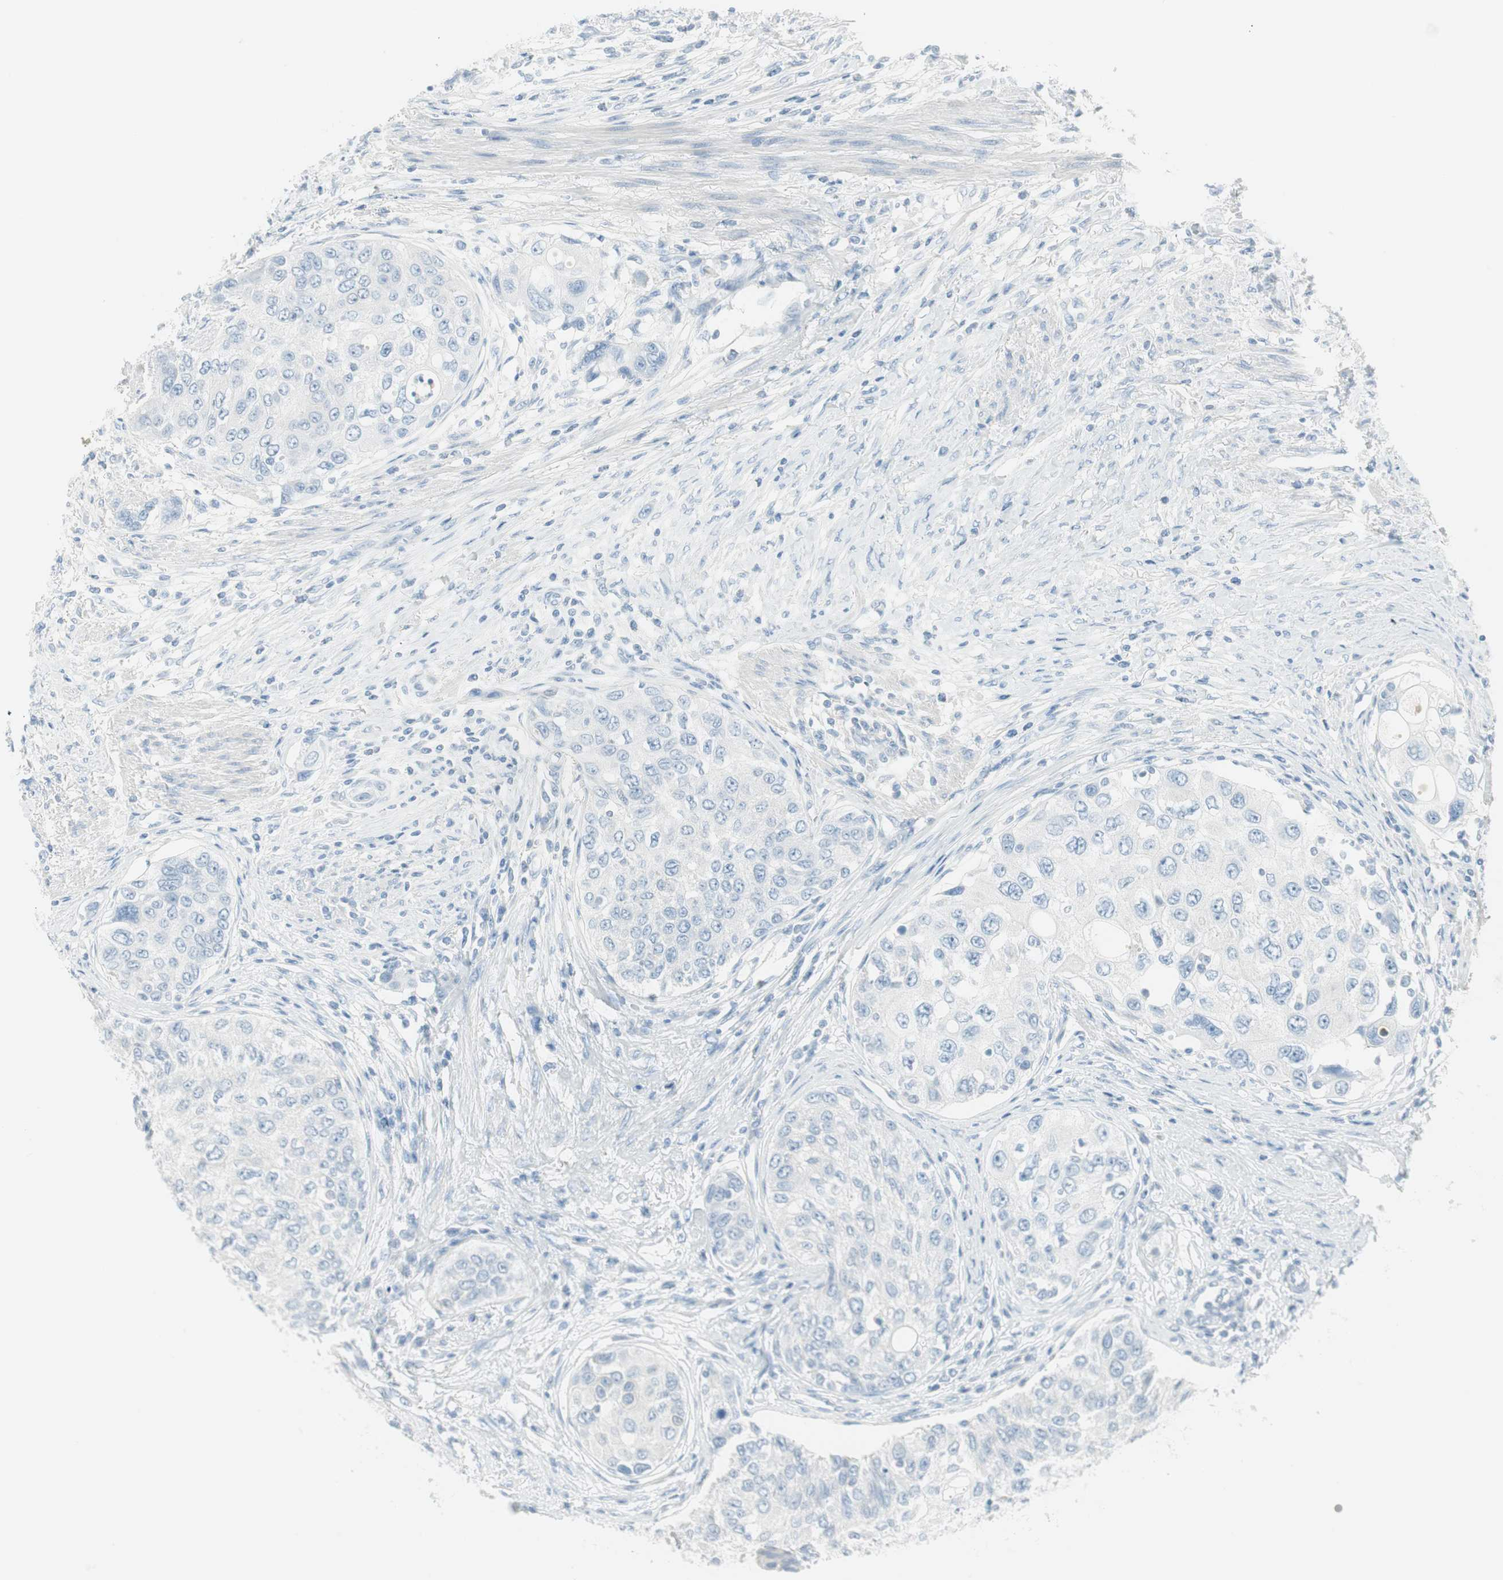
{"staining": {"intensity": "negative", "quantity": "none", "location": "none"}, "tissue": "urothelial cancer", "cell_type": "Tumor cells", "image_type": "cancer", "snomed": [{"axis": "morphology", "description": "Urothelial carcinoma, High grade"}, {"axis": "topography", "description": "Urinary bladder"}], "caption": "Immunohistochemical staining of urothelial cancer demonstrates no significant expression in tumor cells. Brightfield microscopy of immunohistochemistry stained with DAB (3,3'-diaminobenzidine) (brown) and hematoxylin (blue), captured at high magnification.", "gene": "ITLN2", "patient": {"sex": "female", "age": 56}}